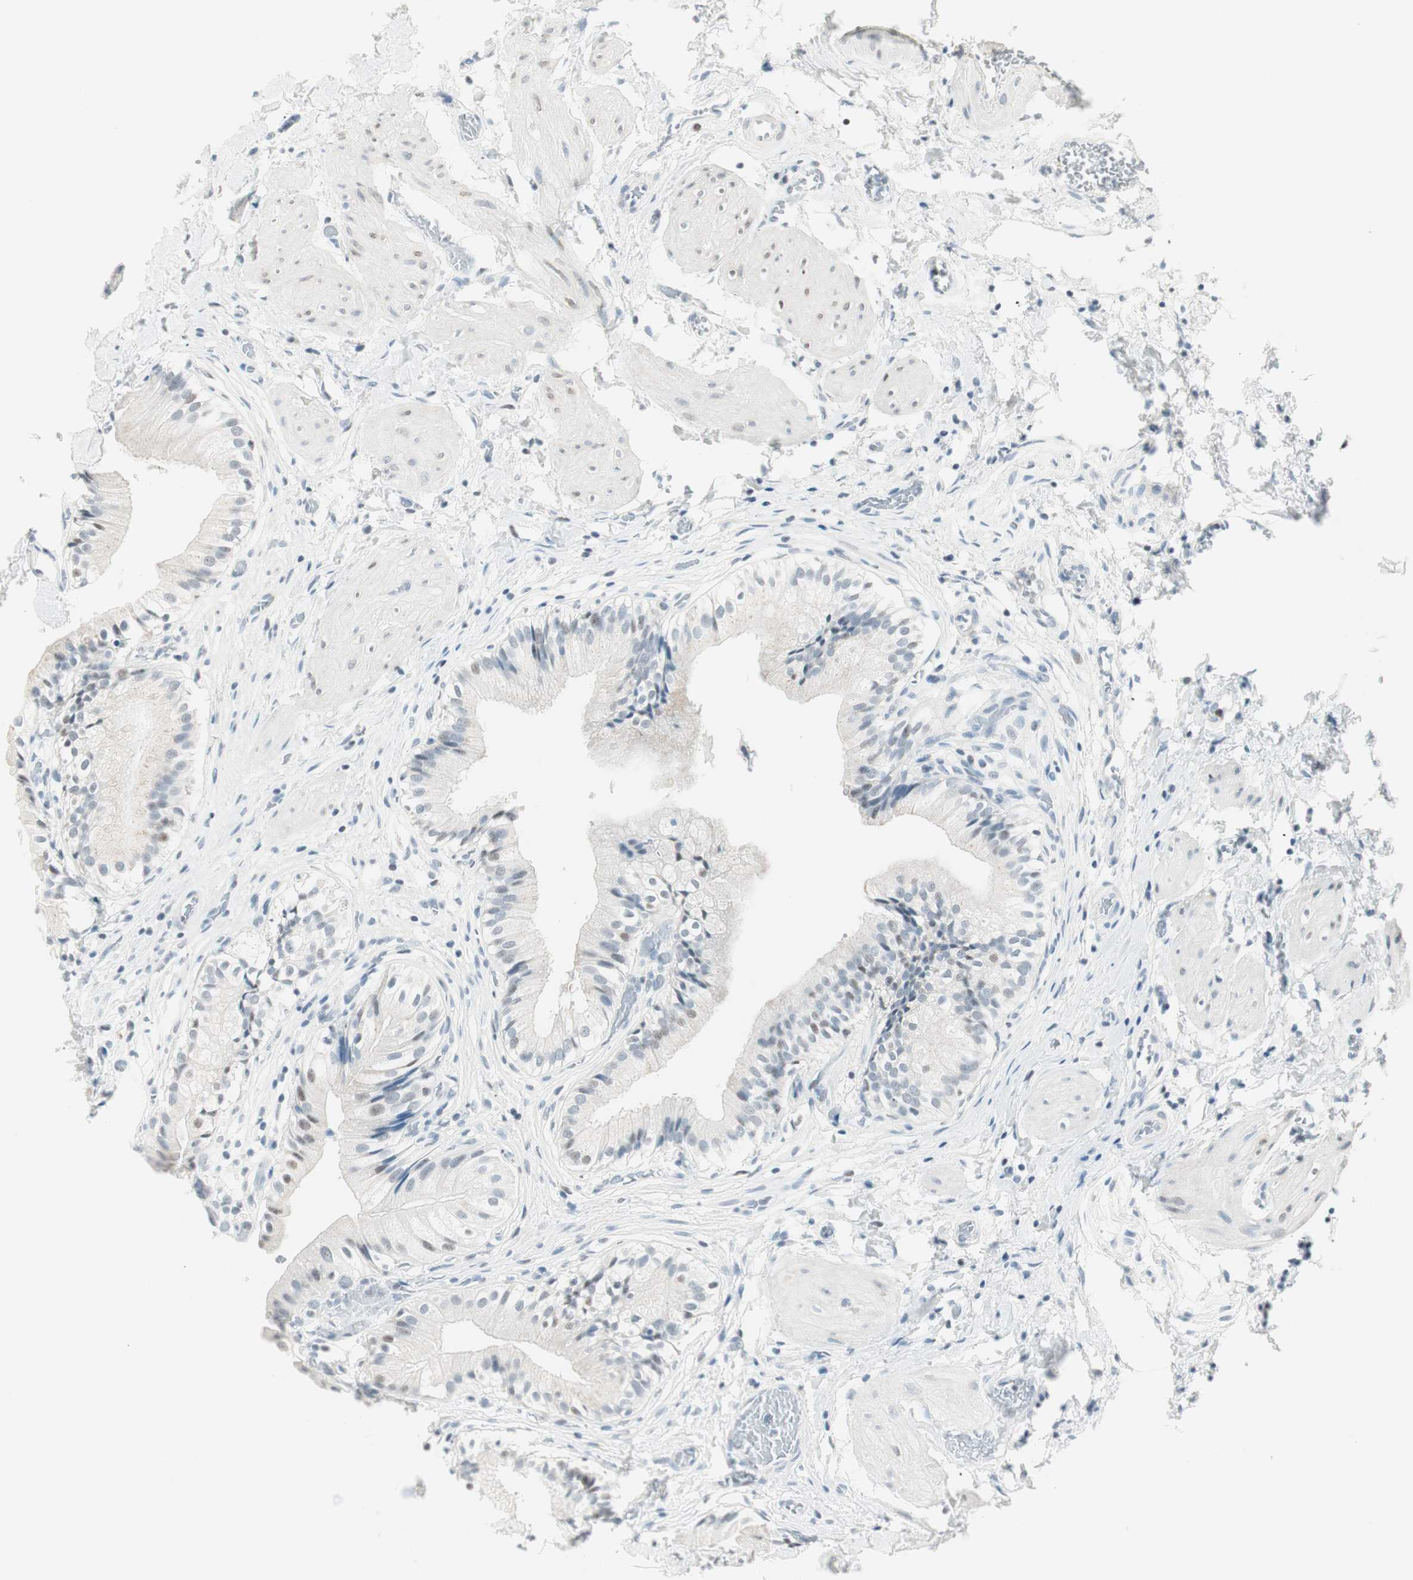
{"staining": {"intensity": "negative", "quantity": "none", "location": "none"}, "tissue": "gallbladder", "cell_type": "Glandular cells", "image_type": "normal", "snomed": [{"axis": "morphology", "description": "Normal tissue, NOS"}, {"axis": "topography", "description": "Gallbladder"}], "caption": "The photomicrograph exhibits no significant positivity in glandular cells of gallbladder.", "gene": "HOXB13", "patient": {"sex": "male", "age": 65}}